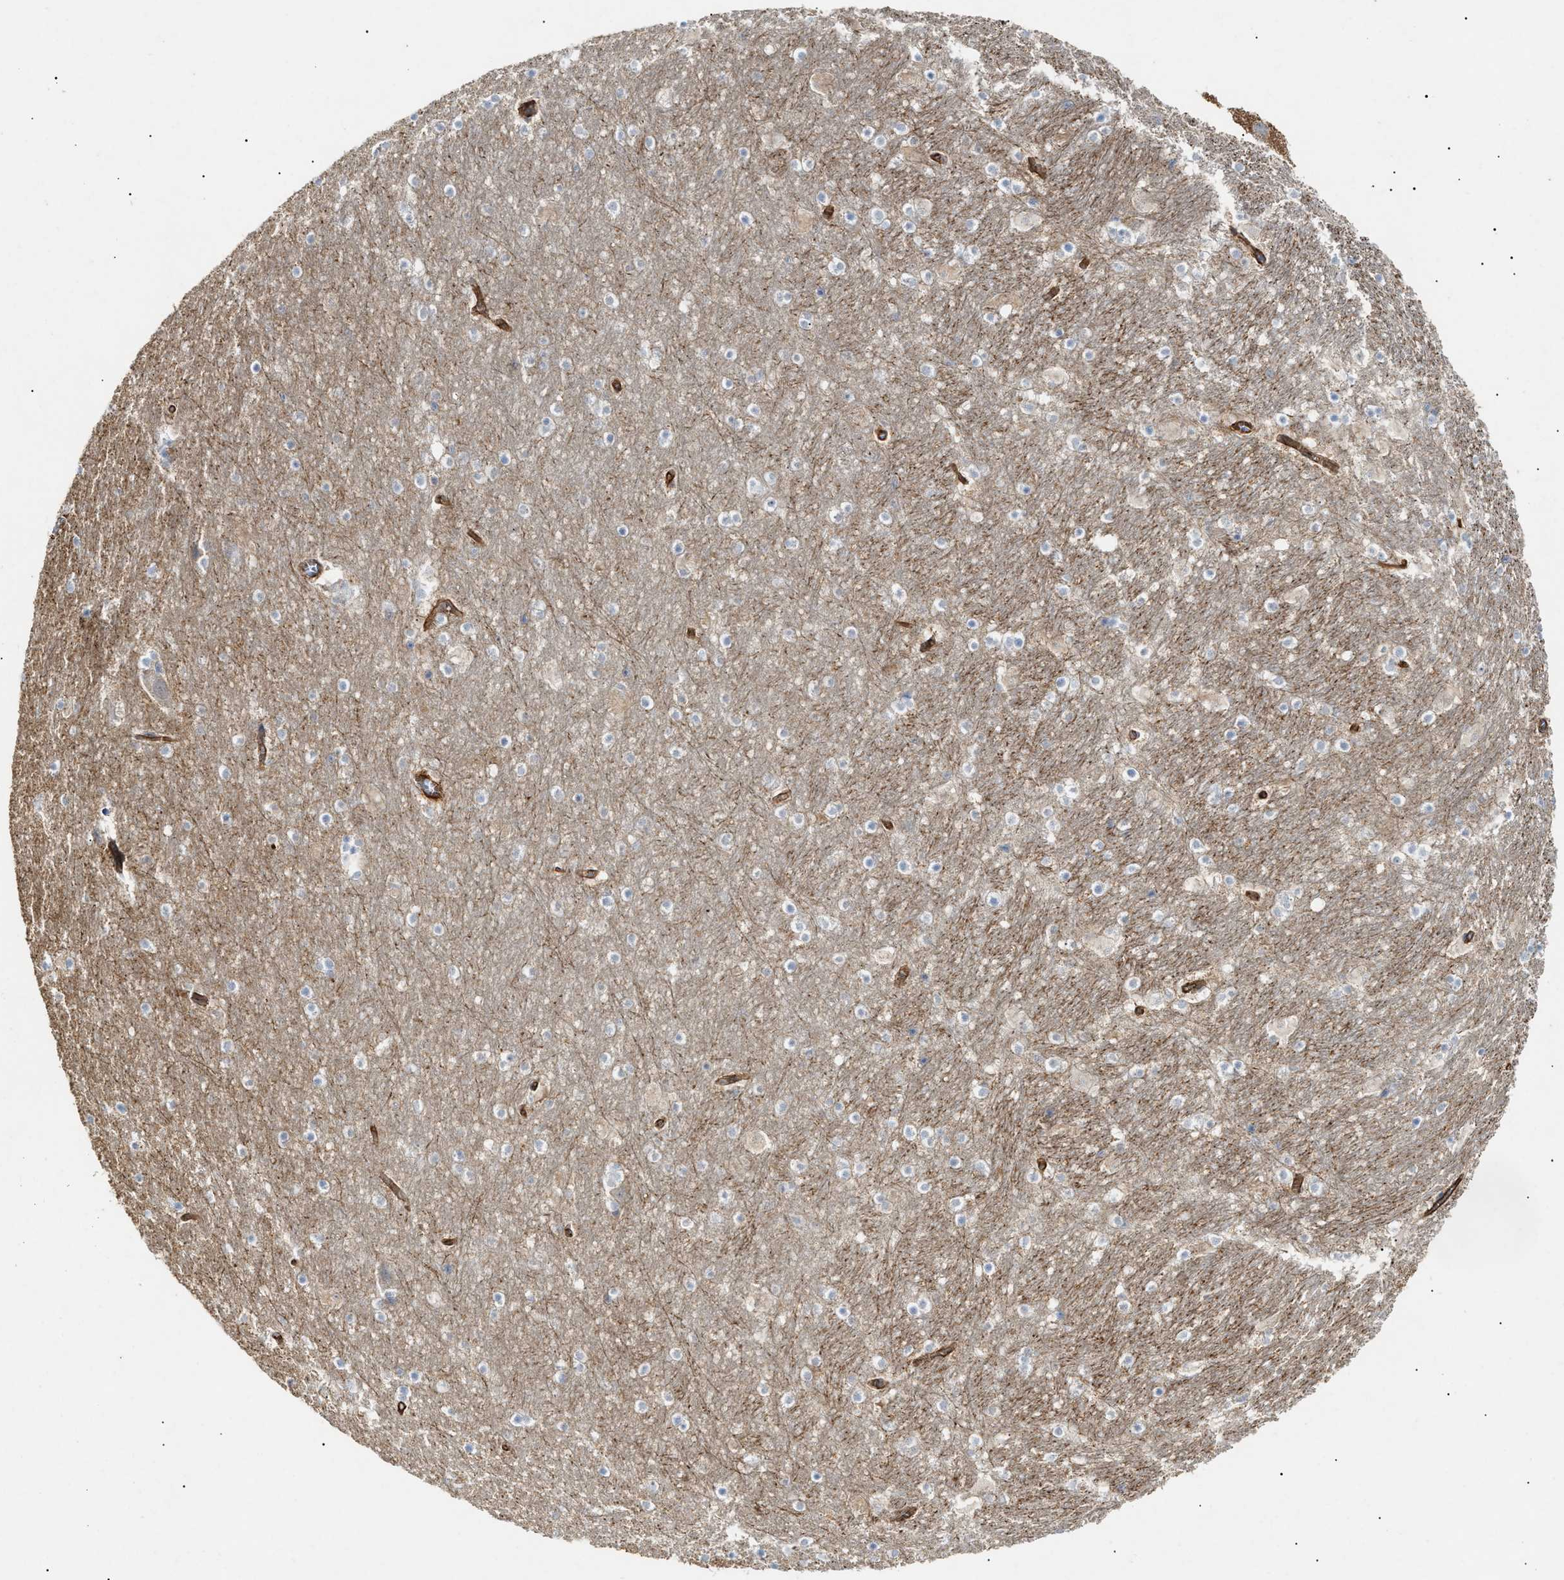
{"staining": {"intensity": "moderate", "quantity": "<25%", "location": "cytoplasmic/membranous"}, "tissue": "hippocampus", "cell_type": "Glial cells", "image_type": "normal", "snomed": [{"axis": "morphology", "description": "Normal tissue, NOS"}, {"axis": "topography", "description": "Hippocampus"}], "caption": "A low amount of moderate cytoplasmic/membranous staining is identified in about <25% of glial cells in benign hippocampus.", "gene": "ZFHX2", "patient": {"sex": "male", "age": 45}}